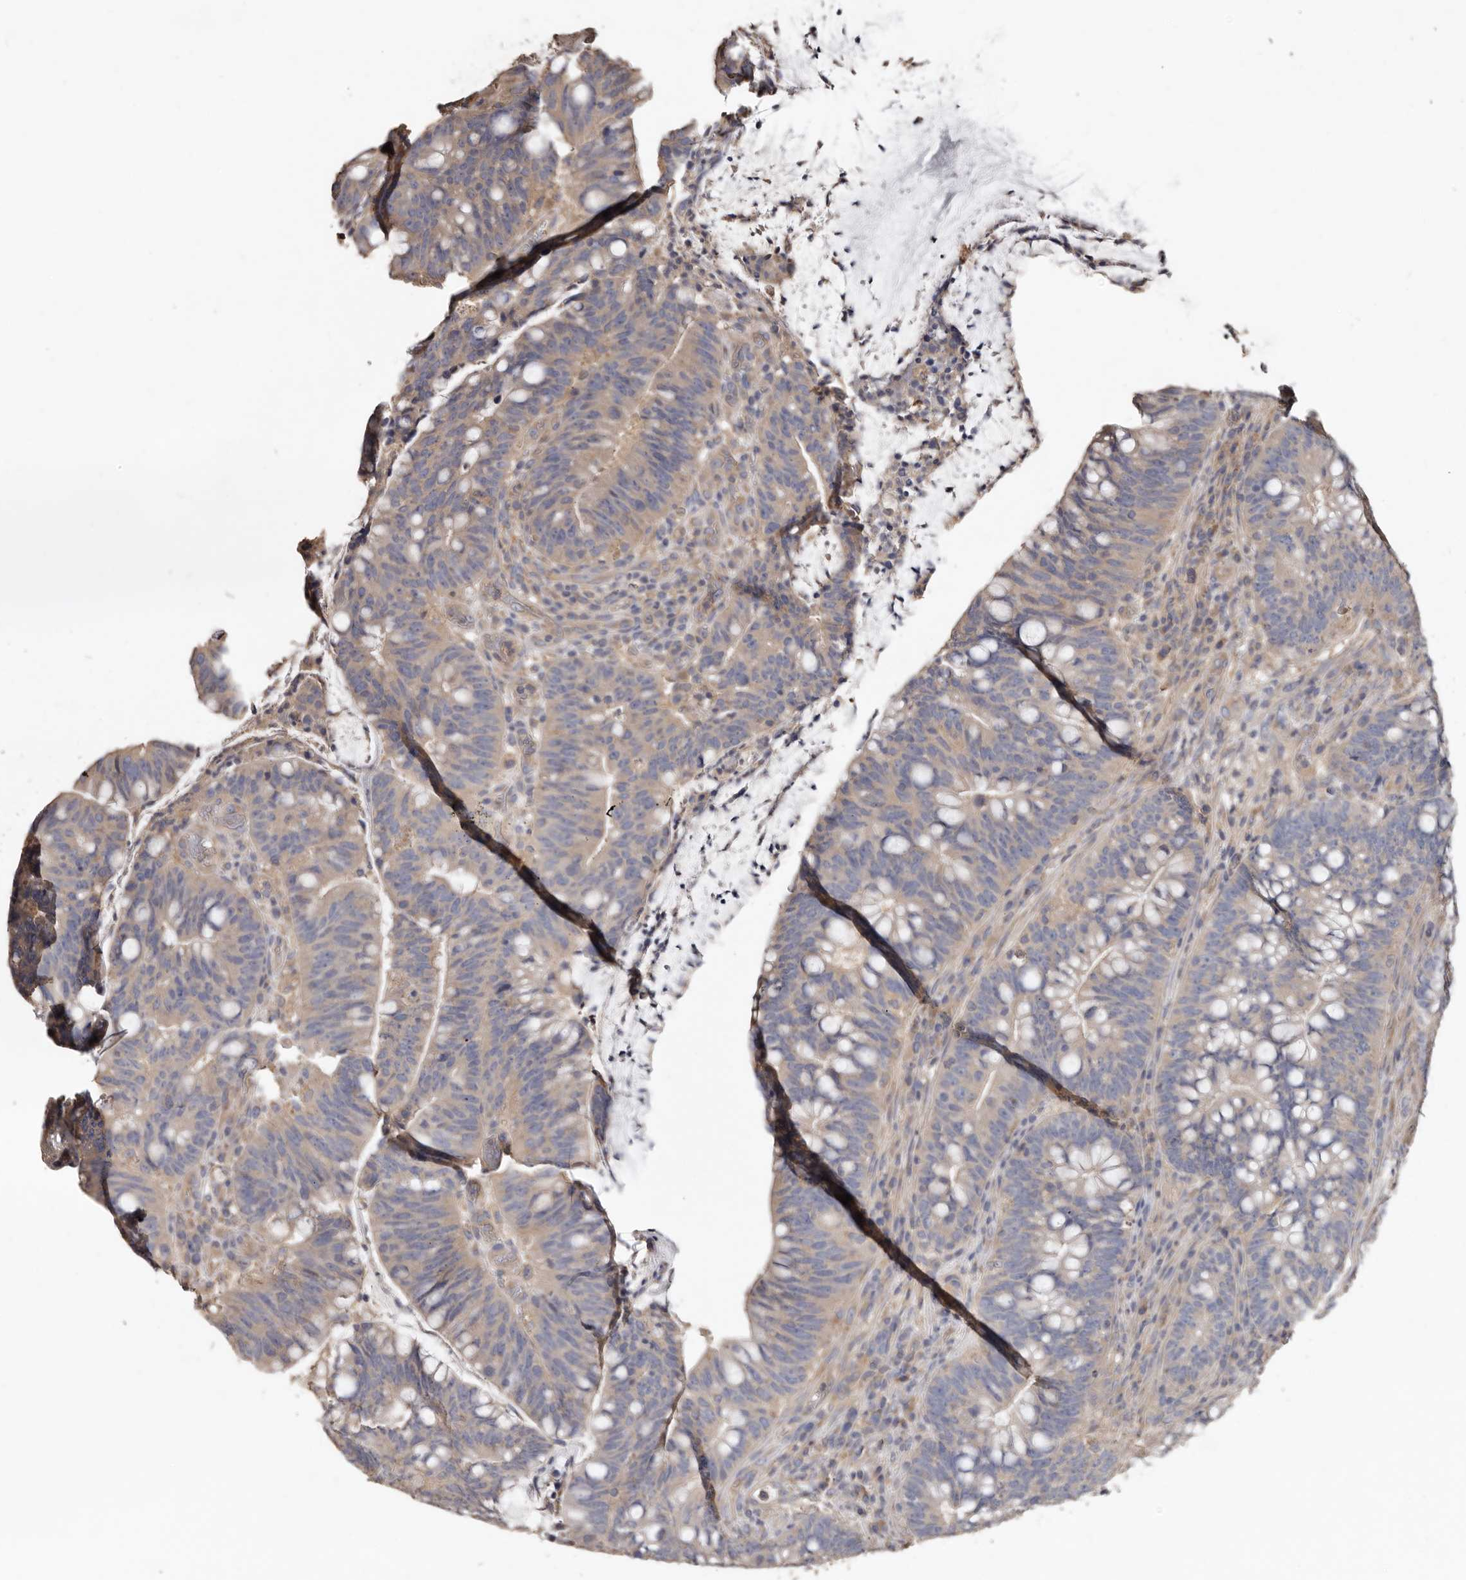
{"staining": {"intensity": "weak", "quantity": "25%-75%", "location": "cytoplasmic/membranous"}, "tissue": "colorectal cancer", "cell_type": "Tumor cells", "image_type": "cancer", "snomed": [{"axis": "morphology", "description": "Adenocarcinoma, NOS"}, {"axis": "topography", "description": "Colon"}], "caption": "DAB (3,3'-diaminobenzidine) immunohistochemical staining of human colorectal cancer reveals weak cytoplasmic/membranous protein positivity in about 25%-75% of tumor cells.", "gene": "FLCN", "patient": {"sex": "female", "age": 66}}